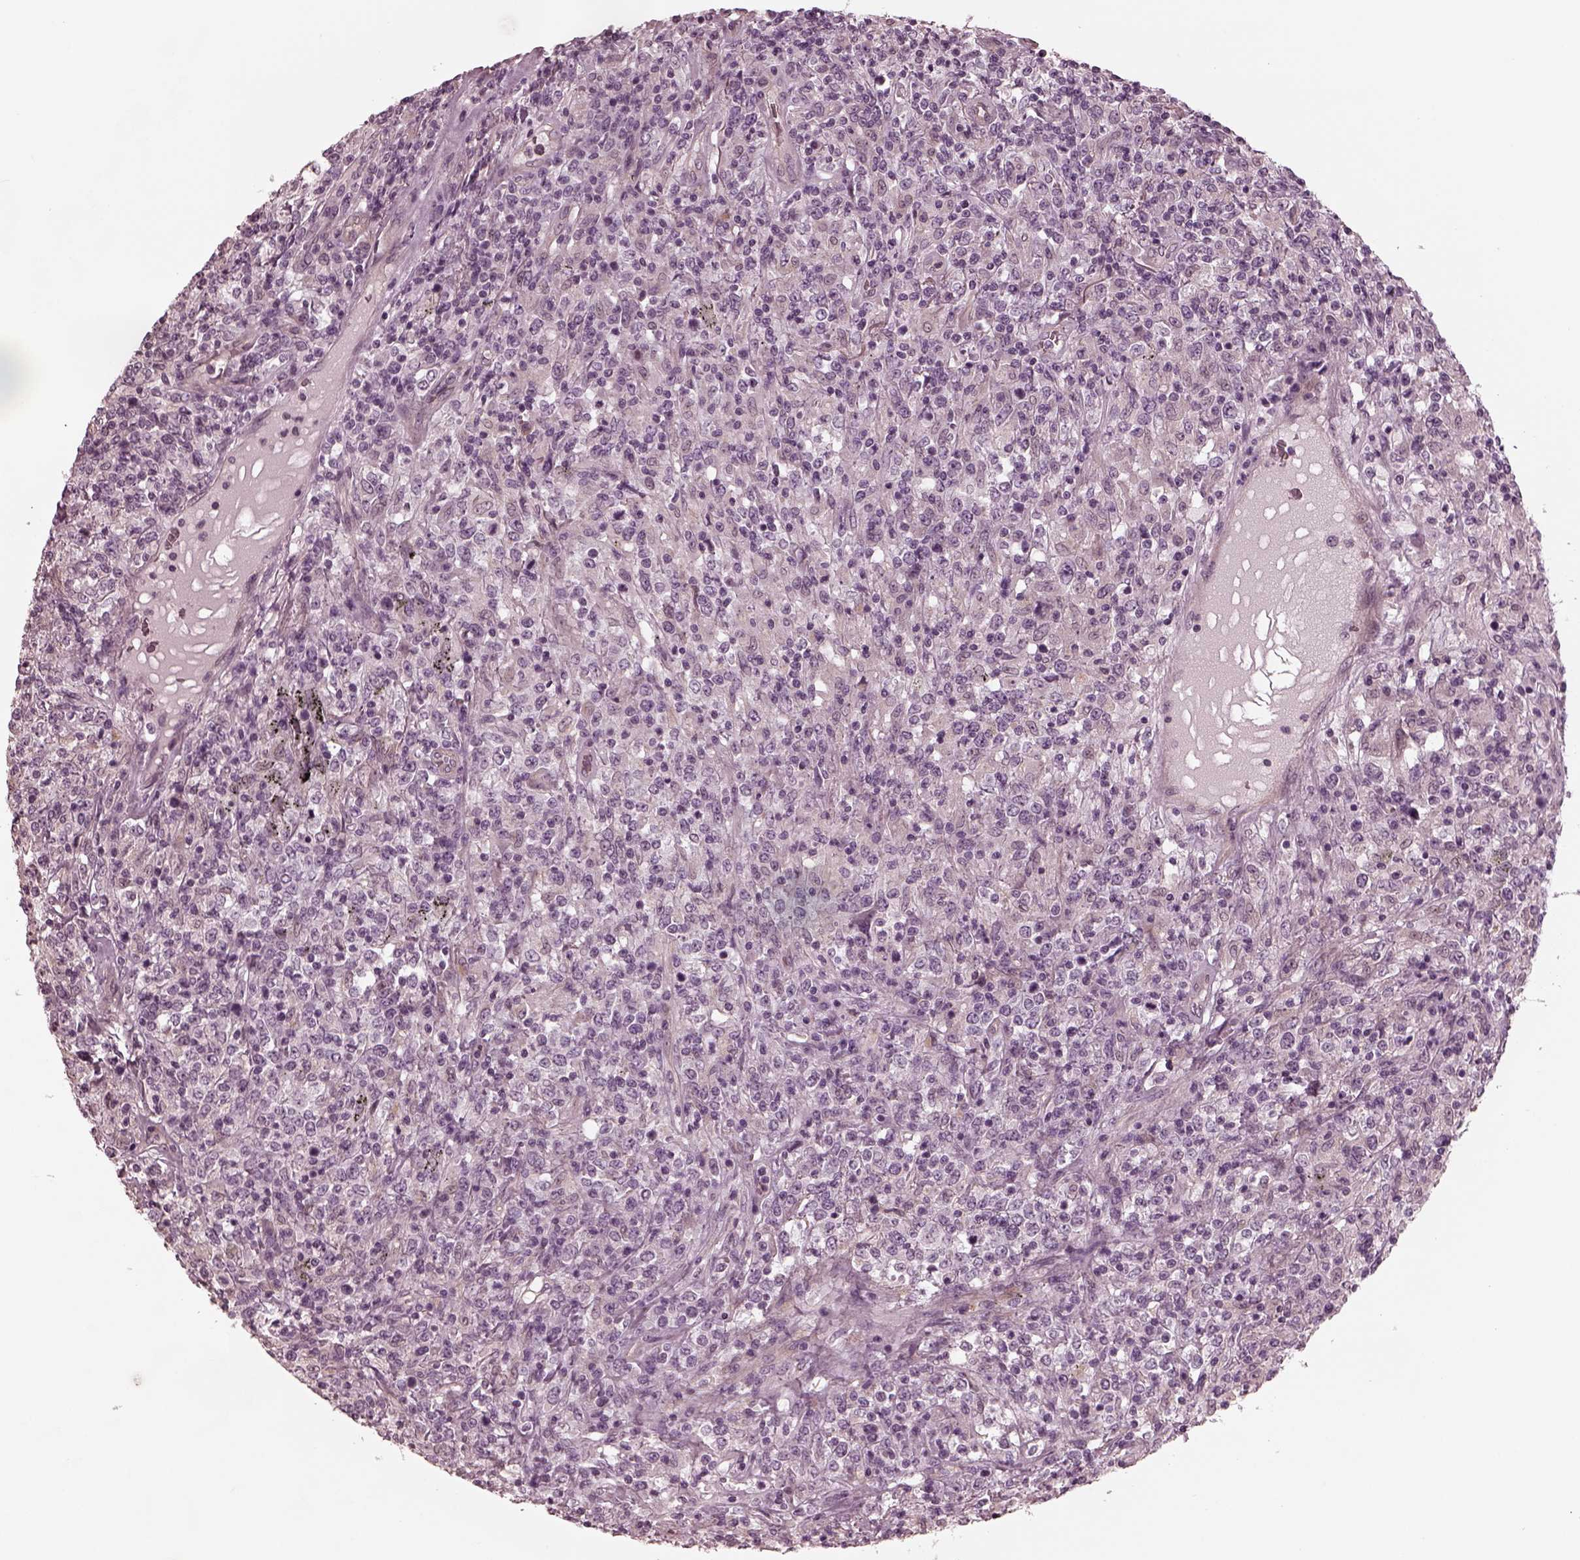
{"staining": {"intensity": "negative", "quantity": "none", "location": "none"}, "tissue": "lymphoma", "cell_type": "Tumor cells", "image_type": "cancer", "snomed": [{"axis": "morphology", "description": "Malignant lymphoma, non-Hodgkin's type, High grade"}, {"axis": "topography", "description": "Lung"}], "caption": "A high-resolution image shows IHC staining of high-grade malignant lymphoma, non-Hodgkin's type, which shows no significant staining in tumor cells.", "gene": "KIF6", "patient": {"sex": "male", "age": 79}}